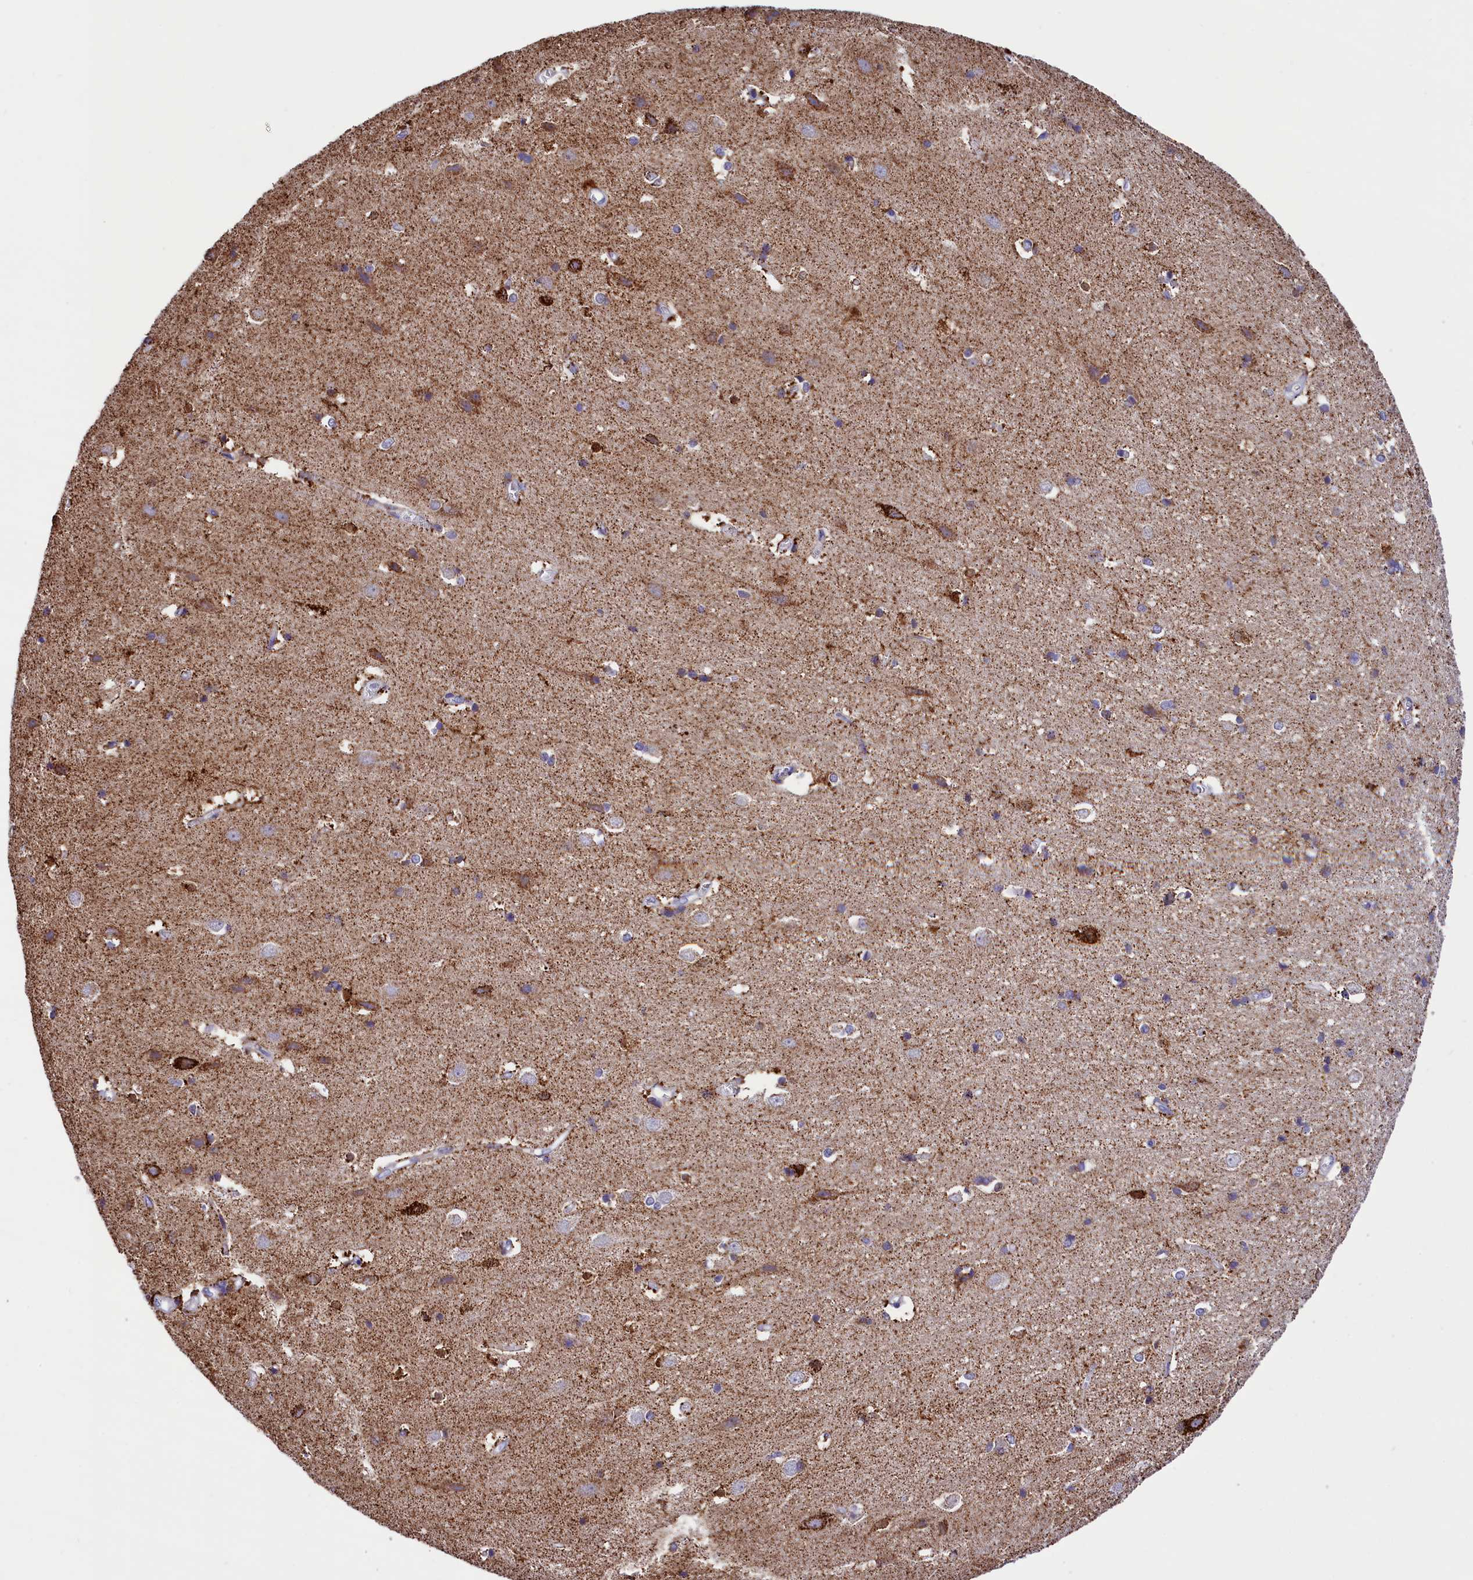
{"staining": {"intensity": "moderate", "quantity": ">75%", "location": "cytoplasmic/membranous"}, "tissue": "cerebral cortex", "cell_type": "Endothelial cells", "image_type": "normal", "snomed": [{"axis": "morphology", "description": "Normal tissue, NOS"}, {"axis": "topography", "description": "Cerebral cortex"}], "caption": "Benign cerebral cortex exhibits moderate cytoplasmic/membranous expression in about >75% of endothelial cells, visualized by immunohistochemistry. Using DAB (brown) and hematoxylin (blue) stains, captured at high magnification using brightfield microscopy.", "gene": "ABAT", "patient": {"sex": "male", "age": 54}}